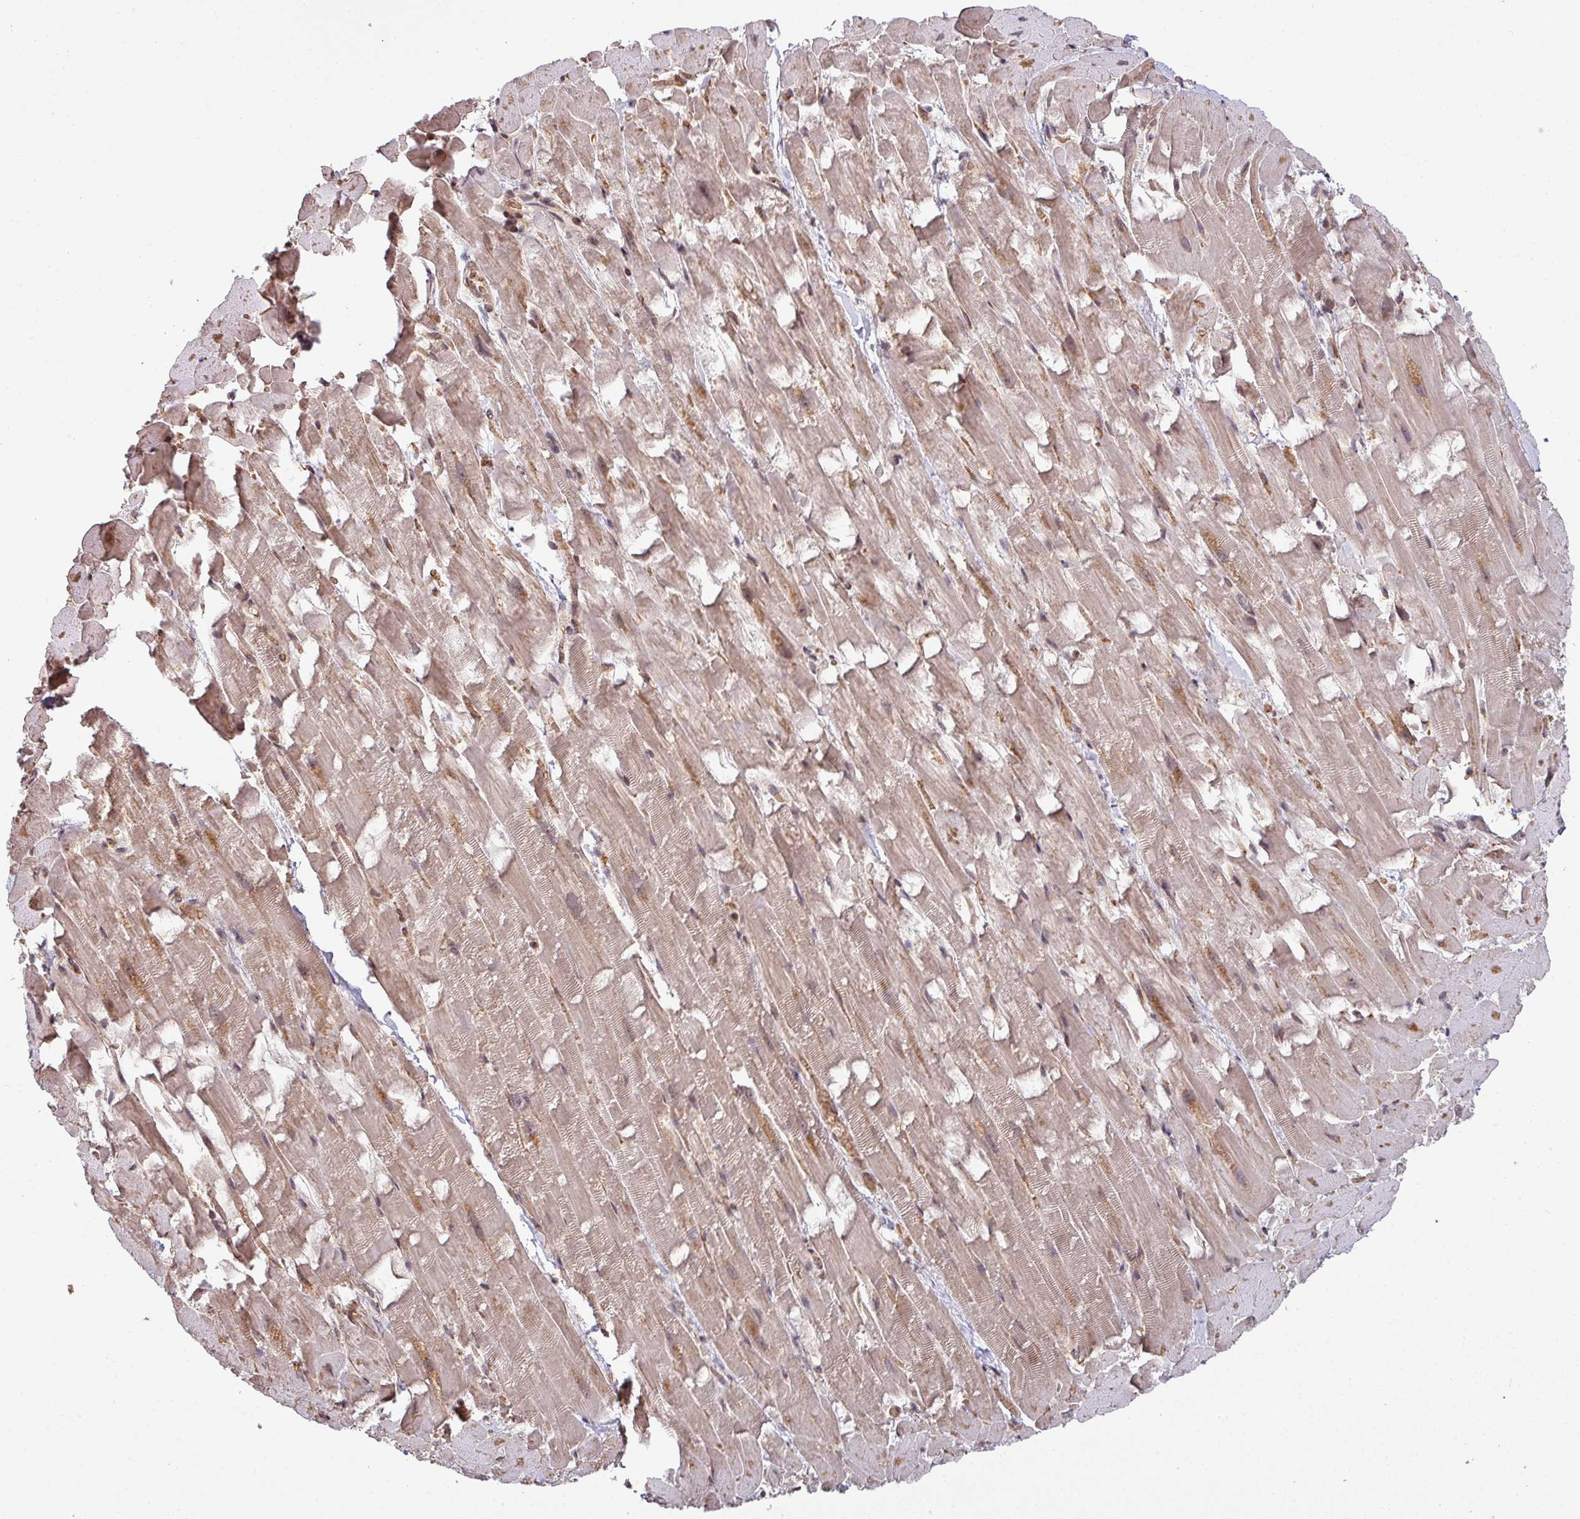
{"staining": {"intensity": "moderate", "quantity": ">75%", "location": "cytoplasmic/membranous"}, "tissue": "heart muscle", "cell_type": "Cardiomyocytes", "image_type": "normal", "snomed": [{"axis": "morphology", "description": "Normal tissue, NOS"}, {"axis": "topography", "description": "Heart"}], "caption": "Cardiomyocytes show medium levels of moderate cytoplasmic/membranous positivity in about >75% of cells in unremarkable heart muscle.", "gene": "PHF23", "patient": {"sex": "male", "age": 37}}